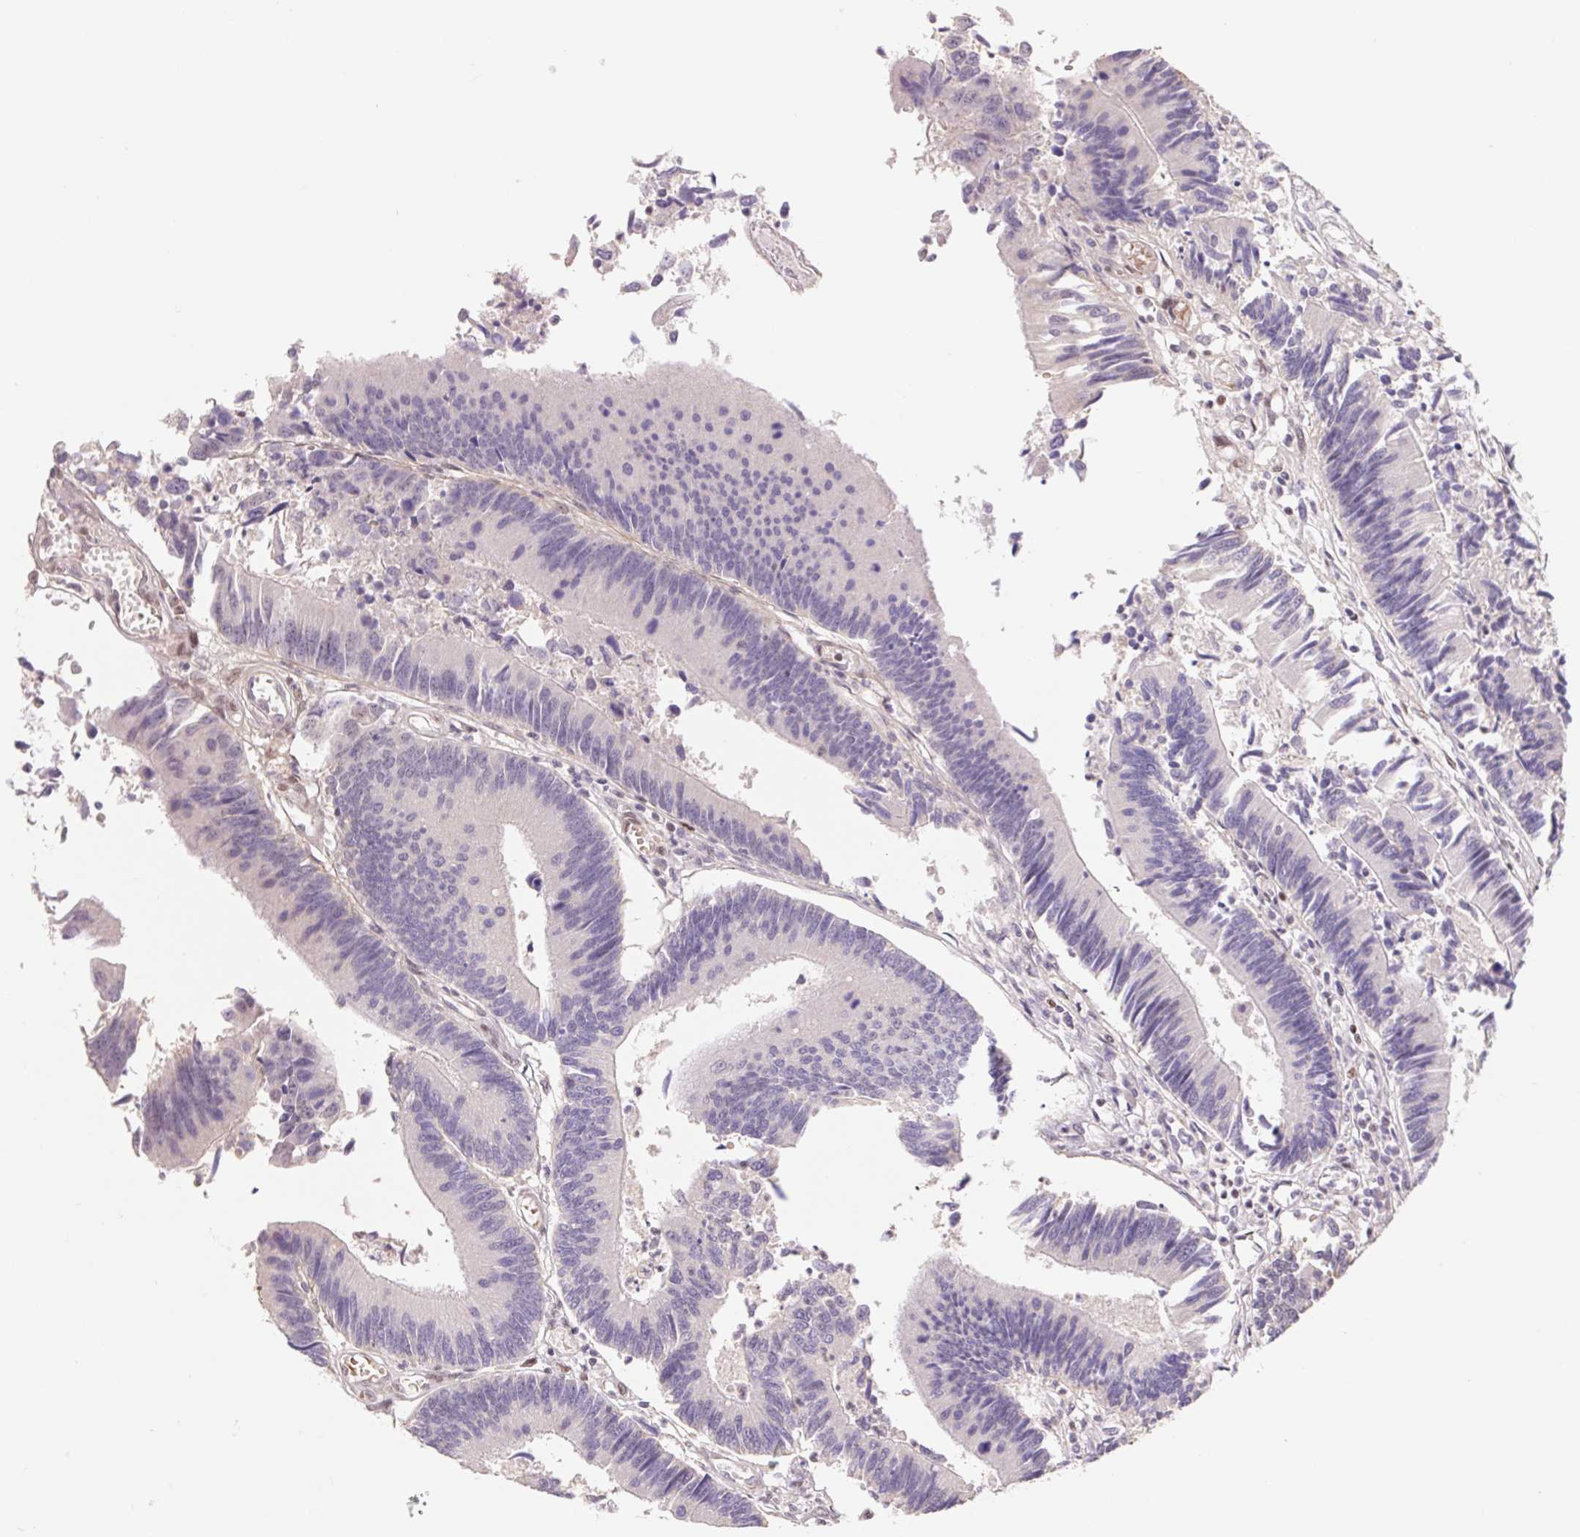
{"staining": {"intensity": "weak", "quantity": "<25%", "location": "nuclear"}, "tissue": "colorectal cancer", "cell_type": "Tumor cells", "image_type": "cancer", "snomed": [{"axis": "morphology", "description": "Adenocarcinoma, NOS"}, {"axis": "topography", "description": "Colon"}], "caption": "An immunohistochemistry (IHC) micrograph of adenocarcinoma (colorectal) is shown. There is no staining in tumor cells of adenocarcinoma (colorectal).", "gene": "TRERF1", "patient": {"sex": "female", "age": 67}}